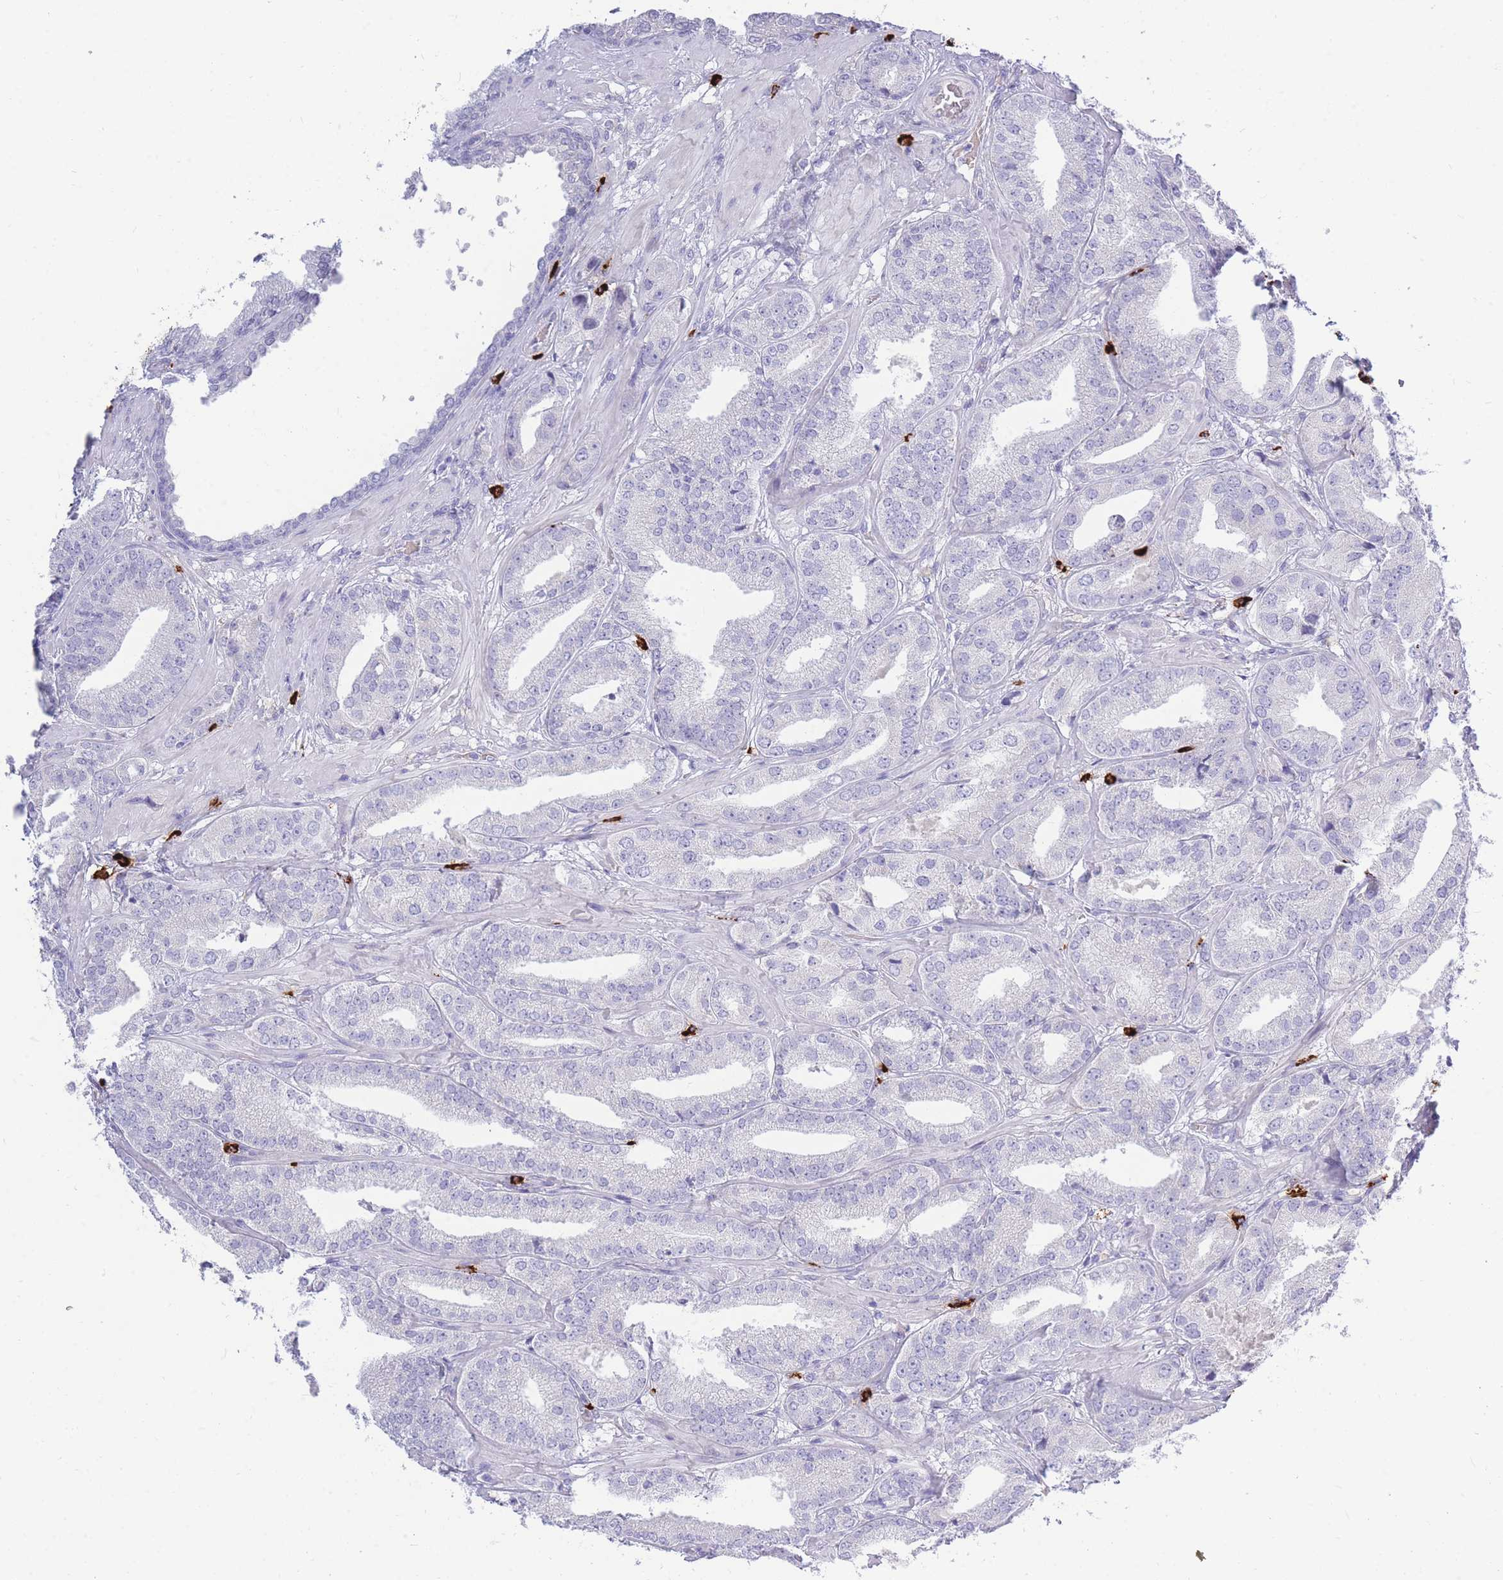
{"staining": {"intensity": "negative", "quantity": "none", "location": "none"}, "tissue": "prostate cancer", "cell_type": "Tumor cells", "image_type": "cancer", "snomed": [{"axis": "morphology", "description": "Adenocarcinoma, High grade"}, {"axis": "topography", "description": "Prostate"}], "caption": "DAB (3,3'-diaminobenzidine) immunohistochemical staining of prostate adenocarcinoma (high-grade) demonstrates no significant staining in tumor cells. (DAB (3,3'-diaminobenzidine) IHC, high magnification).", "gene": "TPSD1", "patient": {"sex": "male", "age": 63}}